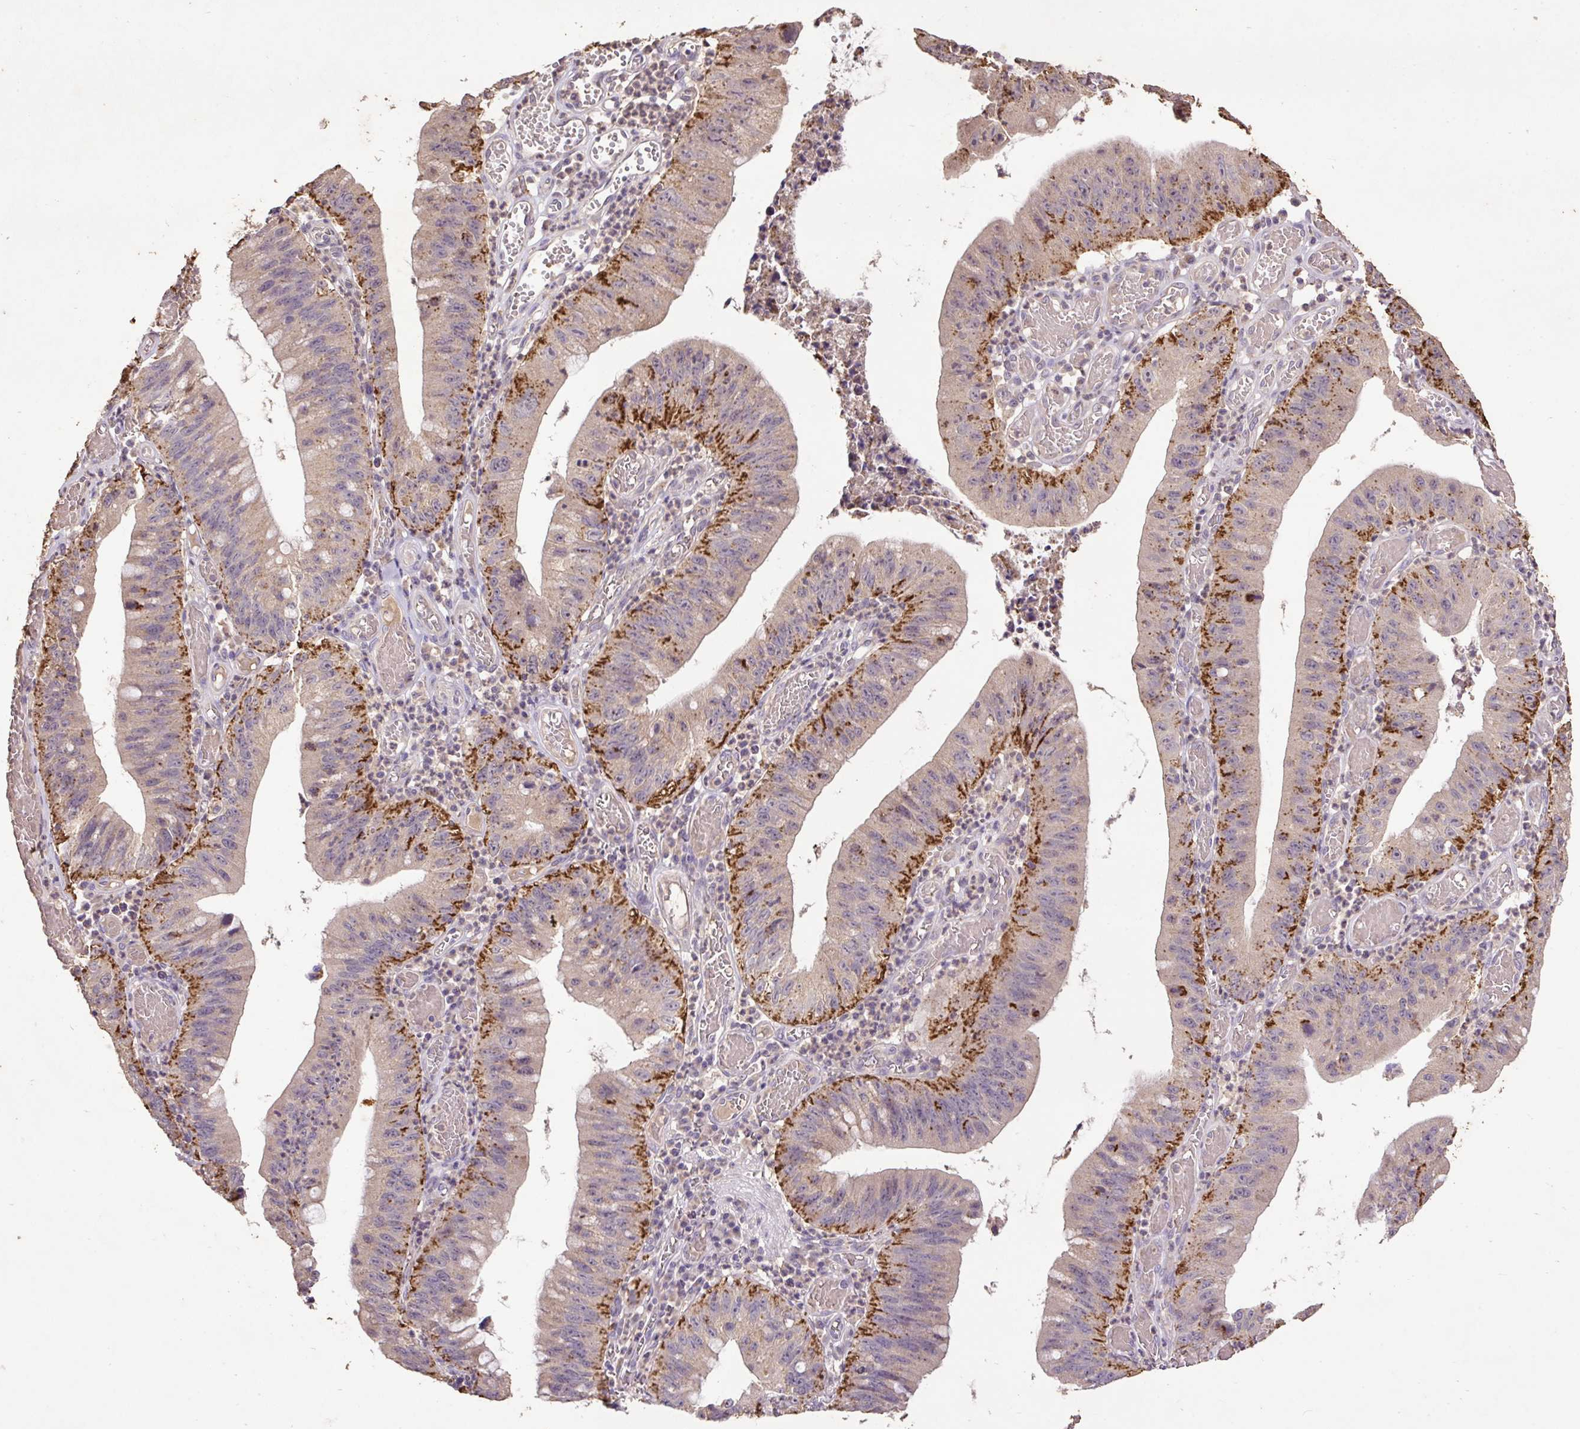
{"staining": {"intensity": "moderate", "quantity": "<25%", "location": "cytoplasmic/membranous"}, "tissue": "stomach cancer", "cell_type": "Tumor cells", "image_type": "cancer", "snomed": [{"axis": "morphology", "description": "Adenocarcinoma, NOS"}, {"axis": "topography", "description": "Stomach"}], "caption": "Protein staining of stomach cancer tissue exhibits moderate cytoplasmic/membranous positivity in about <25% of tumor cells. (DAB (3,3'-diaminobenzidine) IHC, brown staining for protein, blue staining for nuclei).", "gene": "LRTM2", "patient": {"sex": "male", "age": 59}}